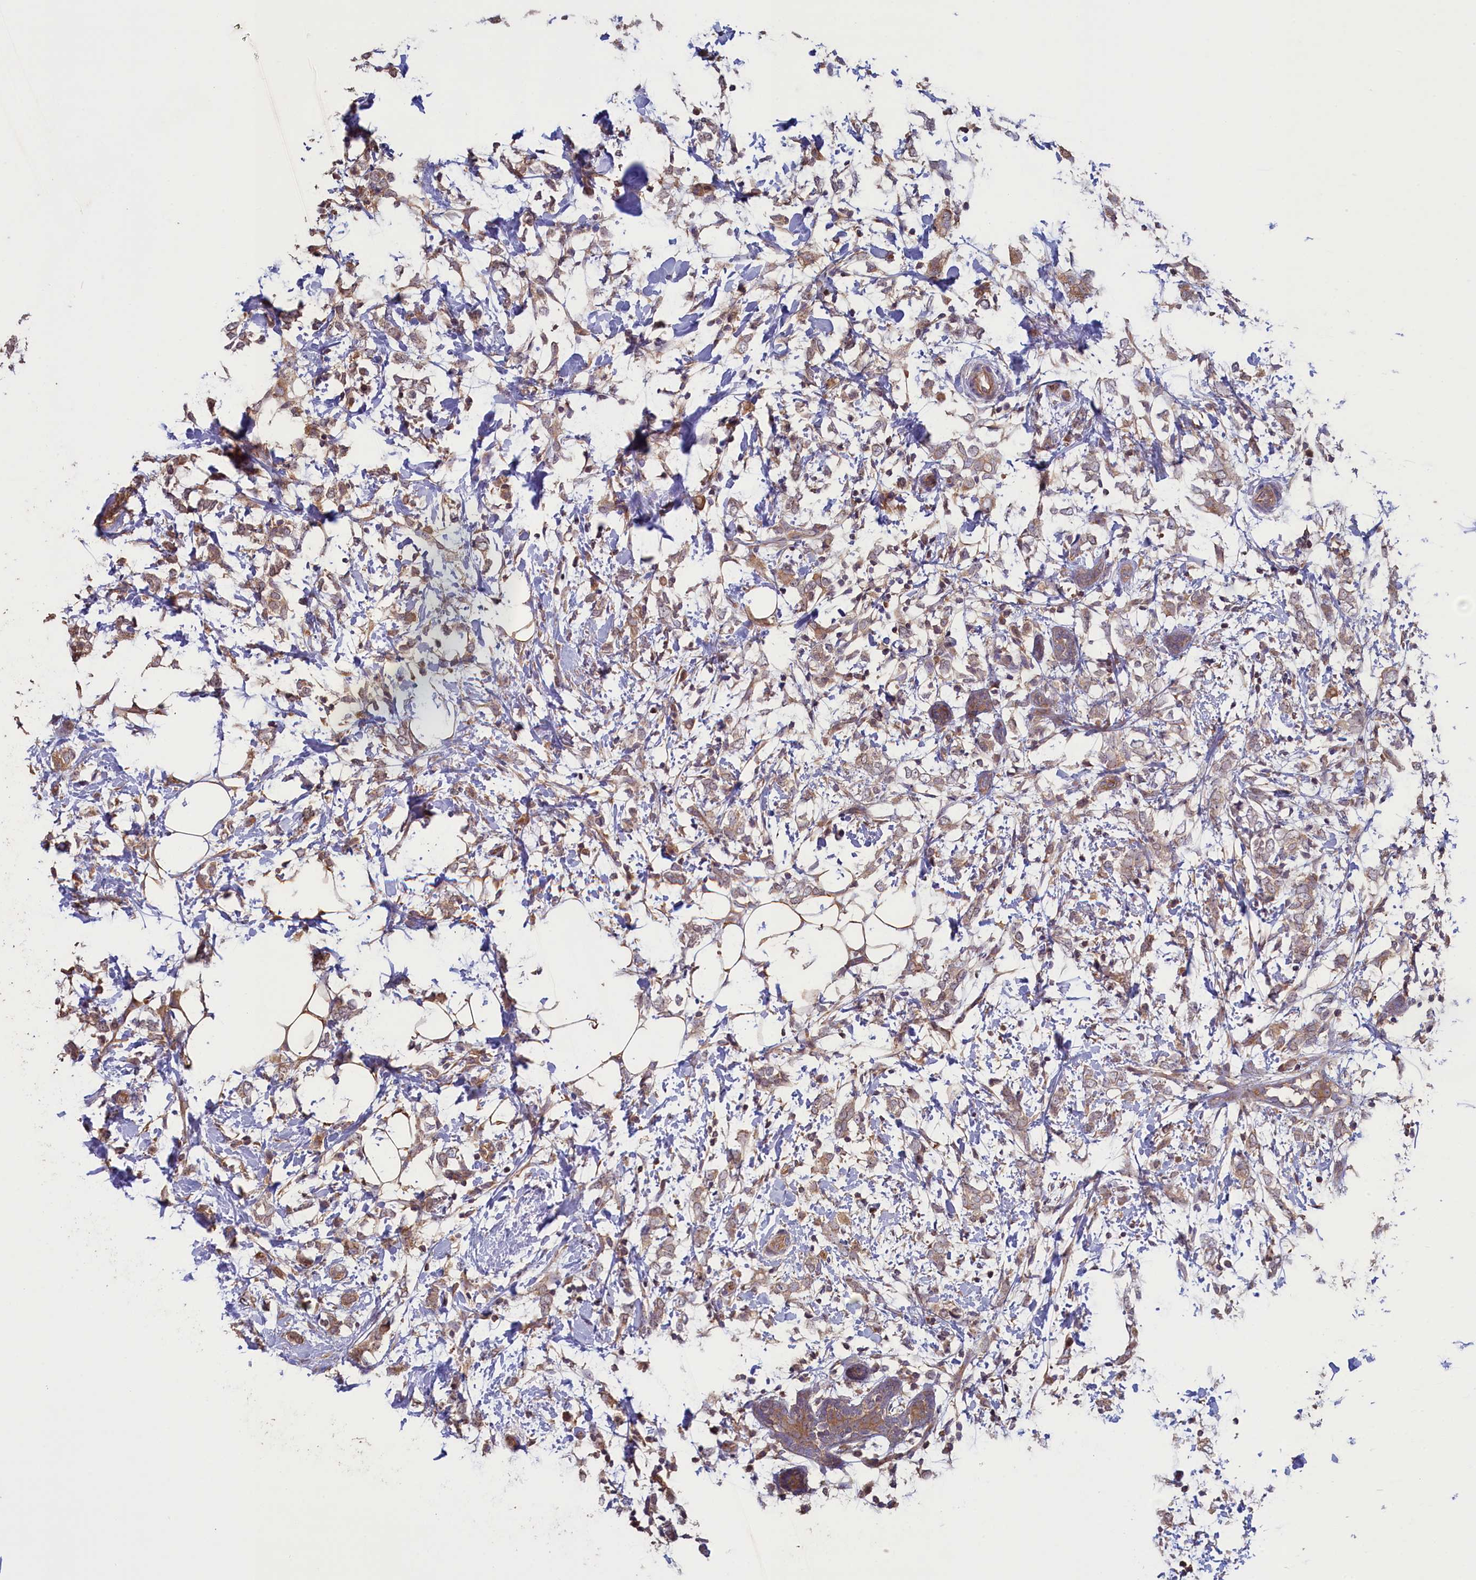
{"staining": {"intensity": "weak", "quantity": ">75%", "location": "cytoplasmic/membranous"}, "tissue": "breast cancer", "cell_type": "Tumor cells", "image_type": "cancer", "snomed": [{"axis": "morphology", "description": "Normal tissue, NOS"}, {"axis": "morphology", "description": "Lobular carcinoma"}, {"axis": "topography", "description": "Breast"}], "caption": "Immunohistochemistry (IHC) photomicrograph of neoplastic tissue: human lobular carcinoma (breast) stained using immunohistochemistry (IHC) displays low levels of weak protein expression localized specifically in the cytoplasmic/membranous of tumor cells, appearing as a cytoplasmic/membranous brown color.", "gene": "CIAO2B", "patient": {"sex": "female", "age": 47}}